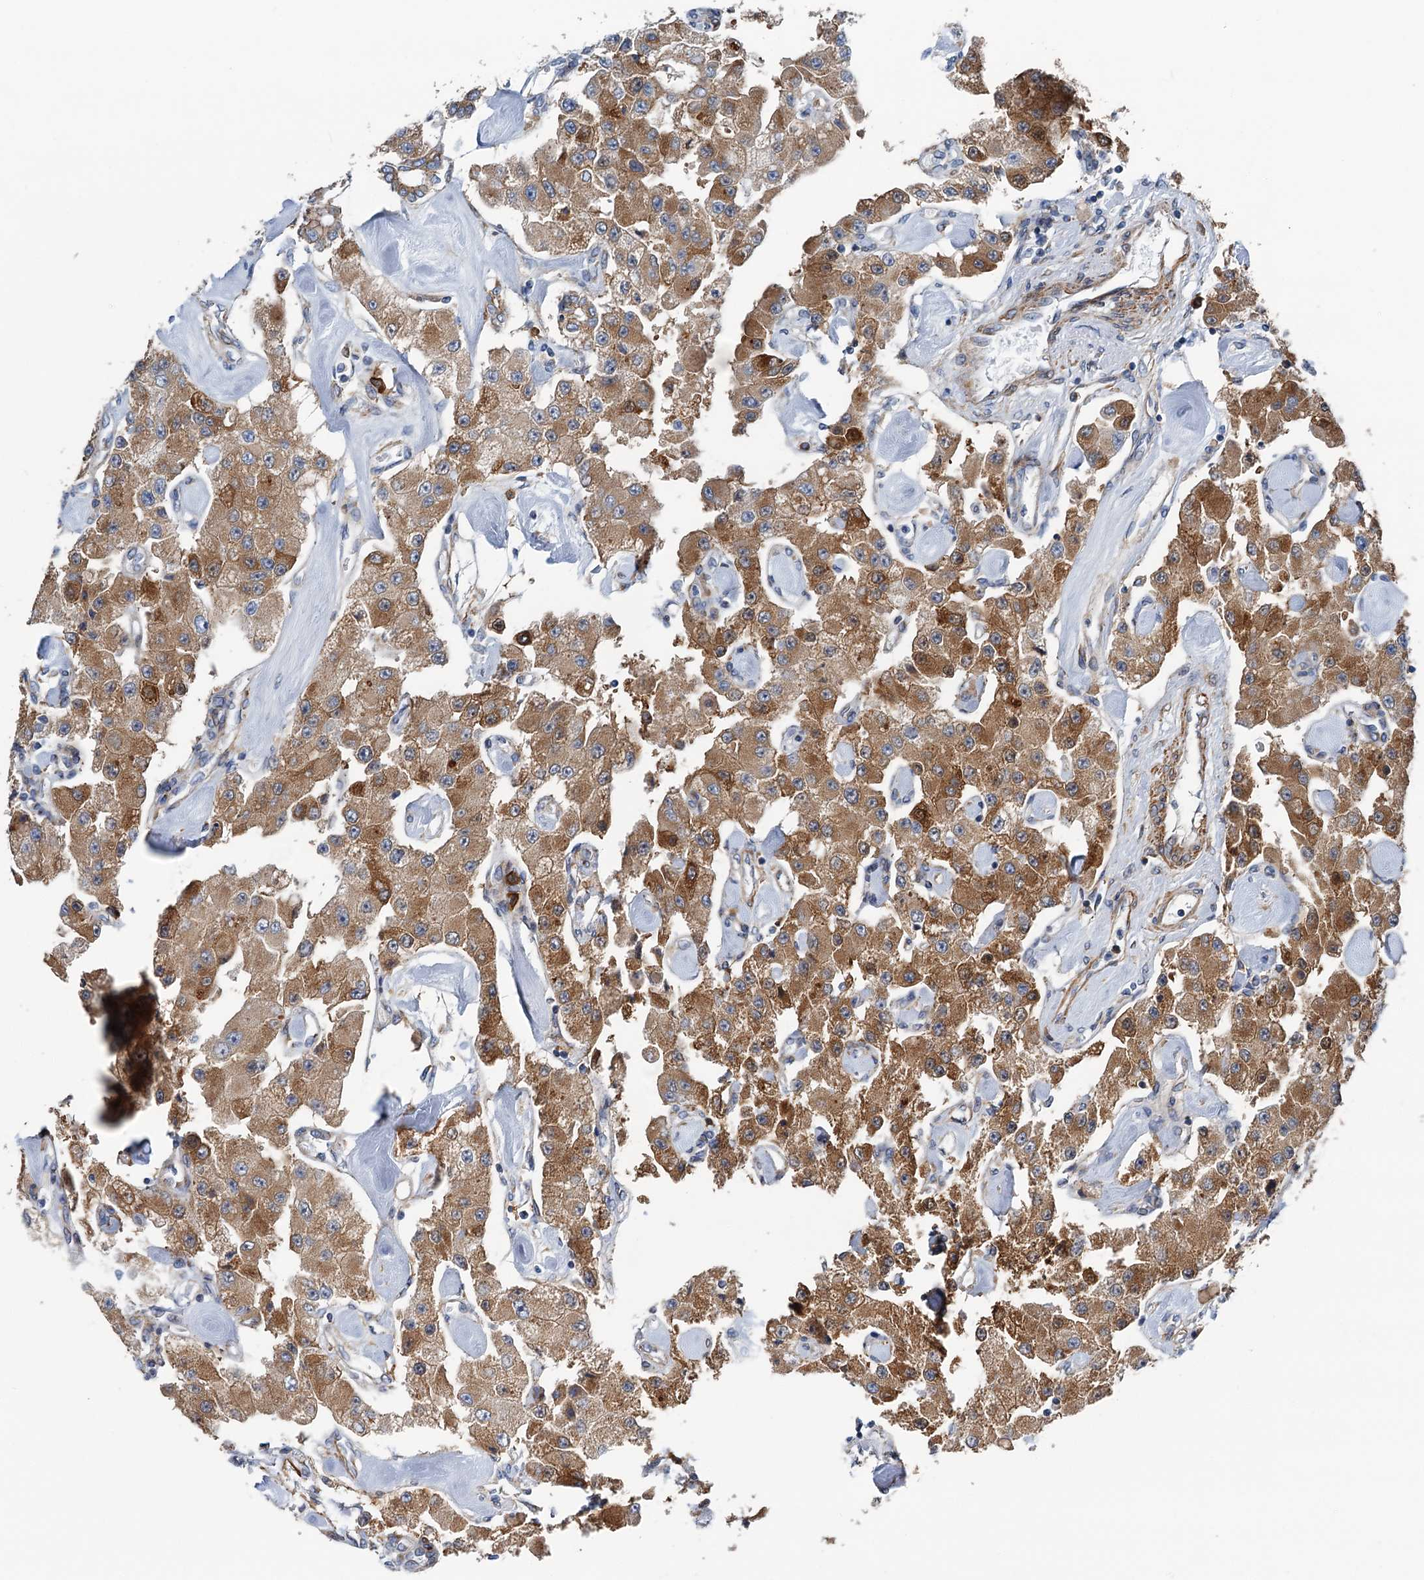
{"staining": {"intensity": "moderate", "quantity": ">75%", "location": "cytoplasmic/membranous"}, "tissue": "carcinoid", "cell_type": "Tumor cells", "image_type": "cancer", "snomed": [{"axis": "morphology", "description": "Carcinoid, malignant, NOS"}, {"axis": "topography", "description": "Pancreas"}], "caption": "Tumor cells demonstrate medium levels of moderate cytoplasmic/membranous positivity in about >75% of cells in human malignant carcinoid.", "gene": "BET1L", "patient": {"sex": "male", "age": 41}}